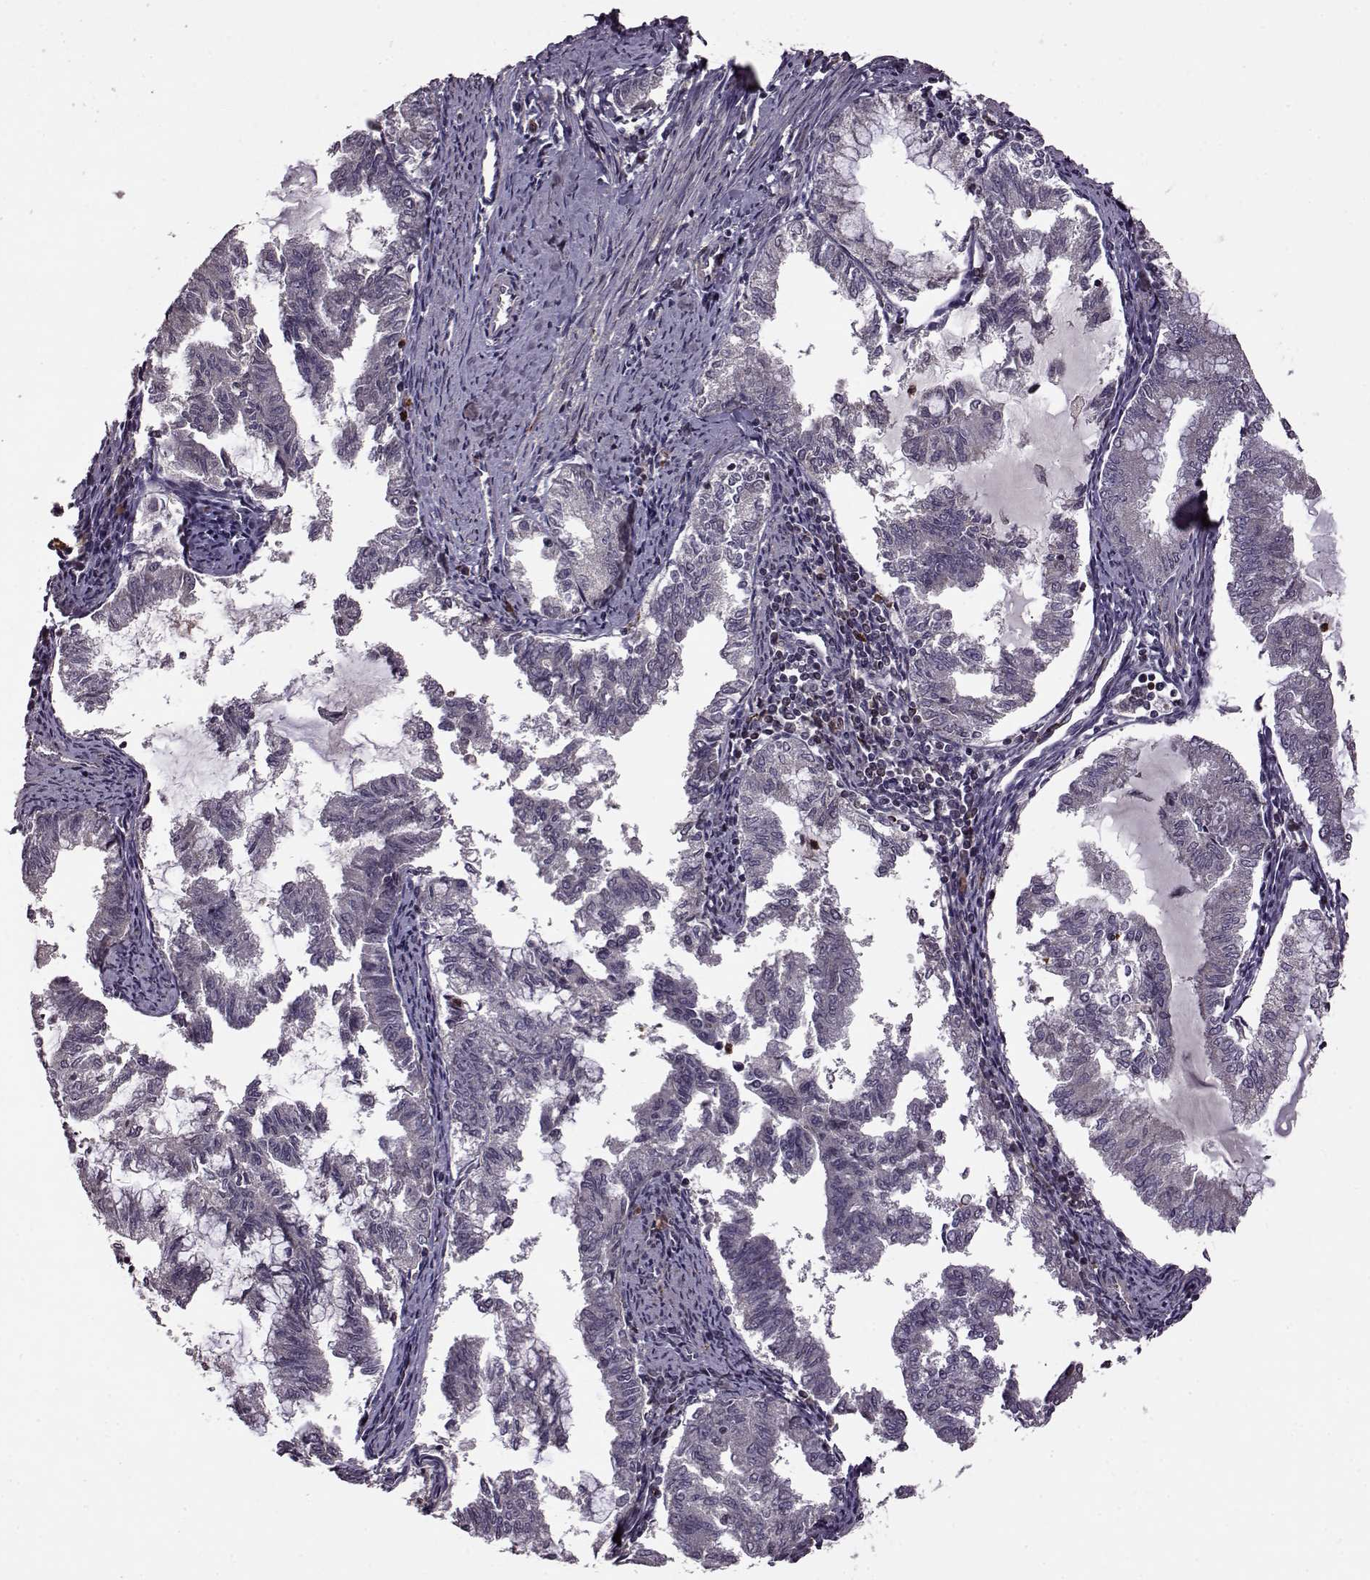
{"staining": {"intensity": "negative", "quantity": "none", "location": "none"}, "tissue": "endometrial cancer", "cell_type": "Tumor cells", "image_type": "cancer", "snomed": [{"axis": "morphology", "description": "Adenocarcinoma, NOS"}, {"axis": "topography", "description": "Endometrium"}], "caption": "Endometrial cancer (adenocarcinoma) was stained to show a protein in brown. There is no significant staining in tumor cells.", "gene": "TRMU", "patient": {"sex": "female", "age": 79}}